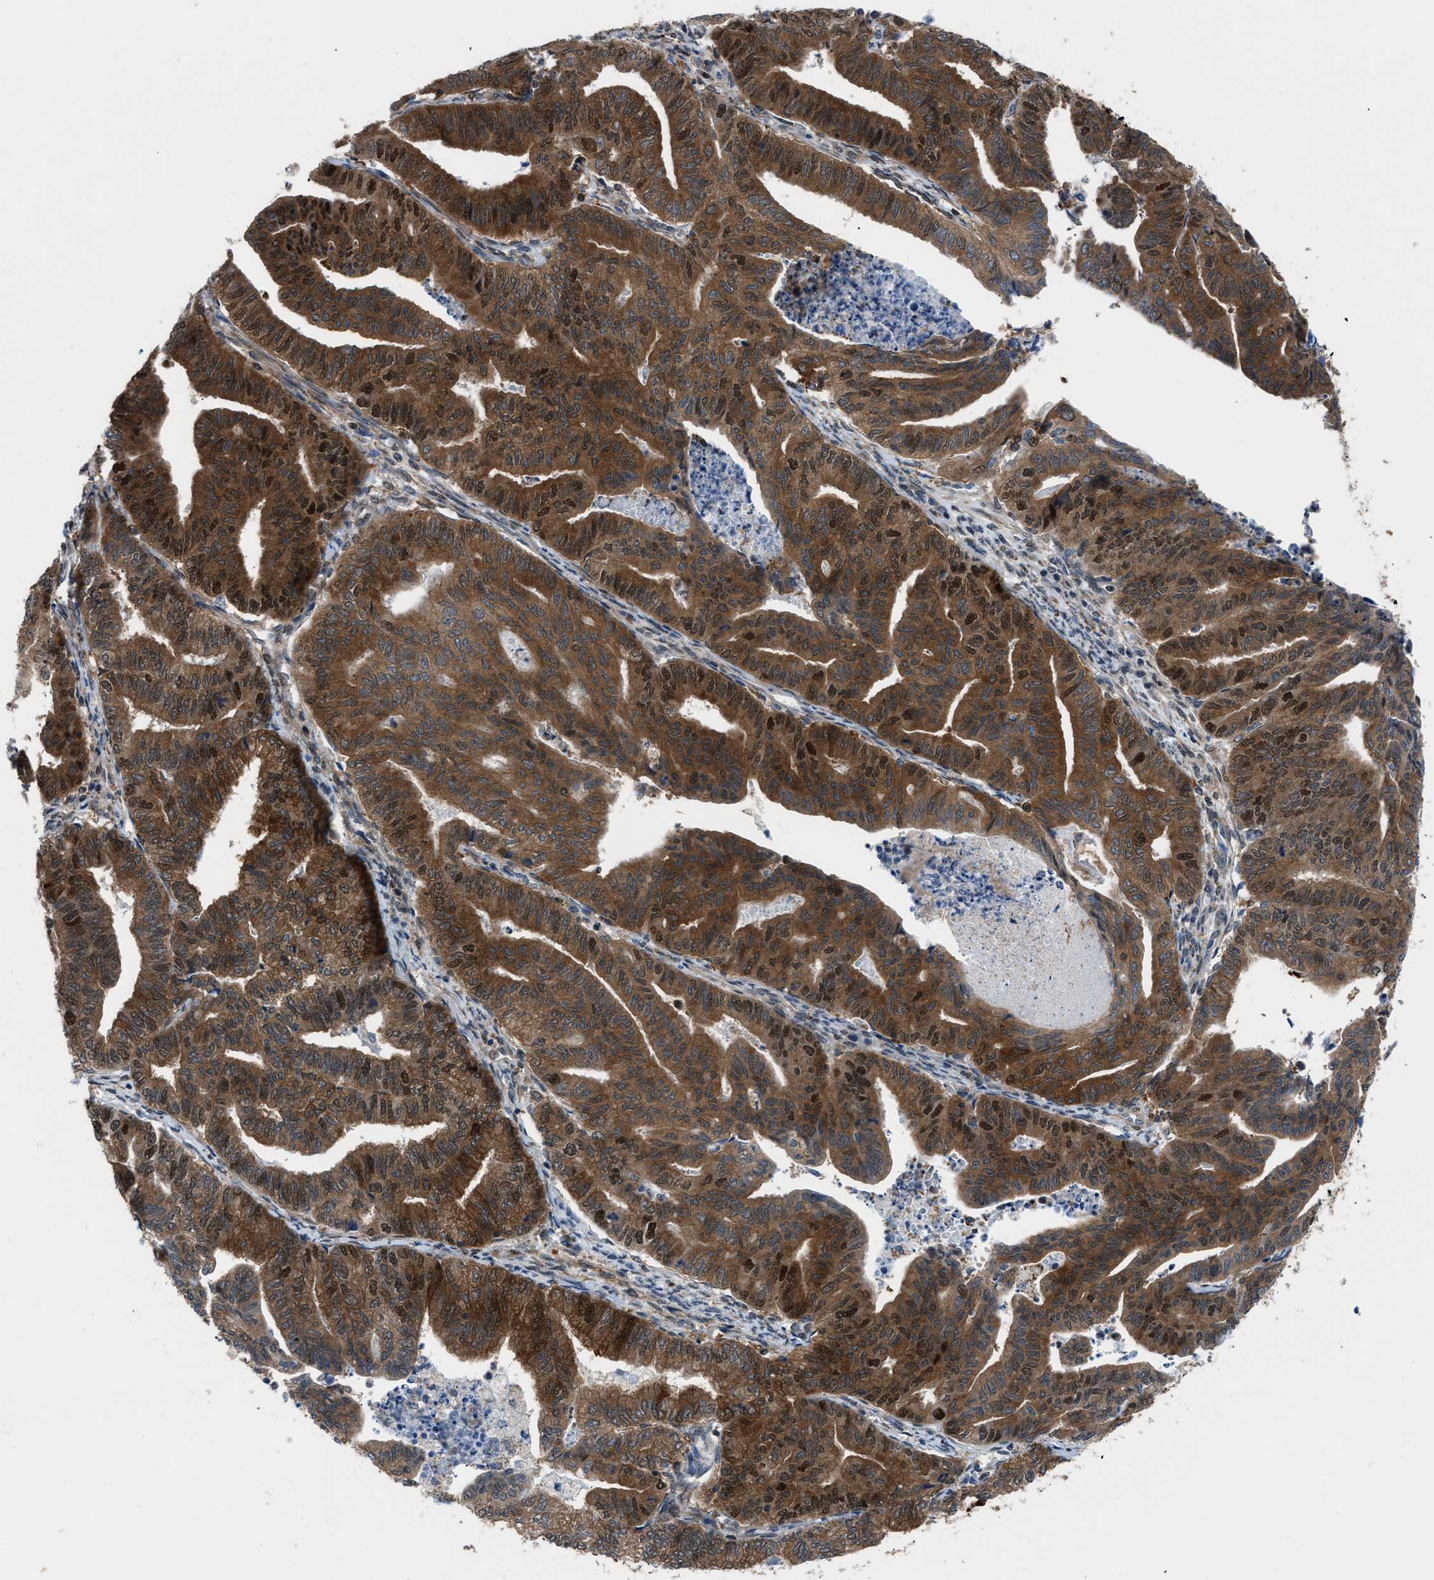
{"staining": {"intensity": "strong", "quantity": ">75%", "location": "cytoplasmic/membranous,nuclear"}, "tissue": "endometrial cancer", "cell_type": "Tumor cells", "image_type": "cancer", "snomed": [{"axis": "morphology", "description": "Adenocarcinoma, NOS"}, {"axis": "topography", "description": "Endometrium"}], "caption": "Immunohistochemical staining of endometrial cancer shows high levels of strong cytoplasmic/membranous and nuclear protein staining in approximately >75% of tumor cells.", "gene": "TMEM45B", "patient": {"sex": "female", "age": 79}}